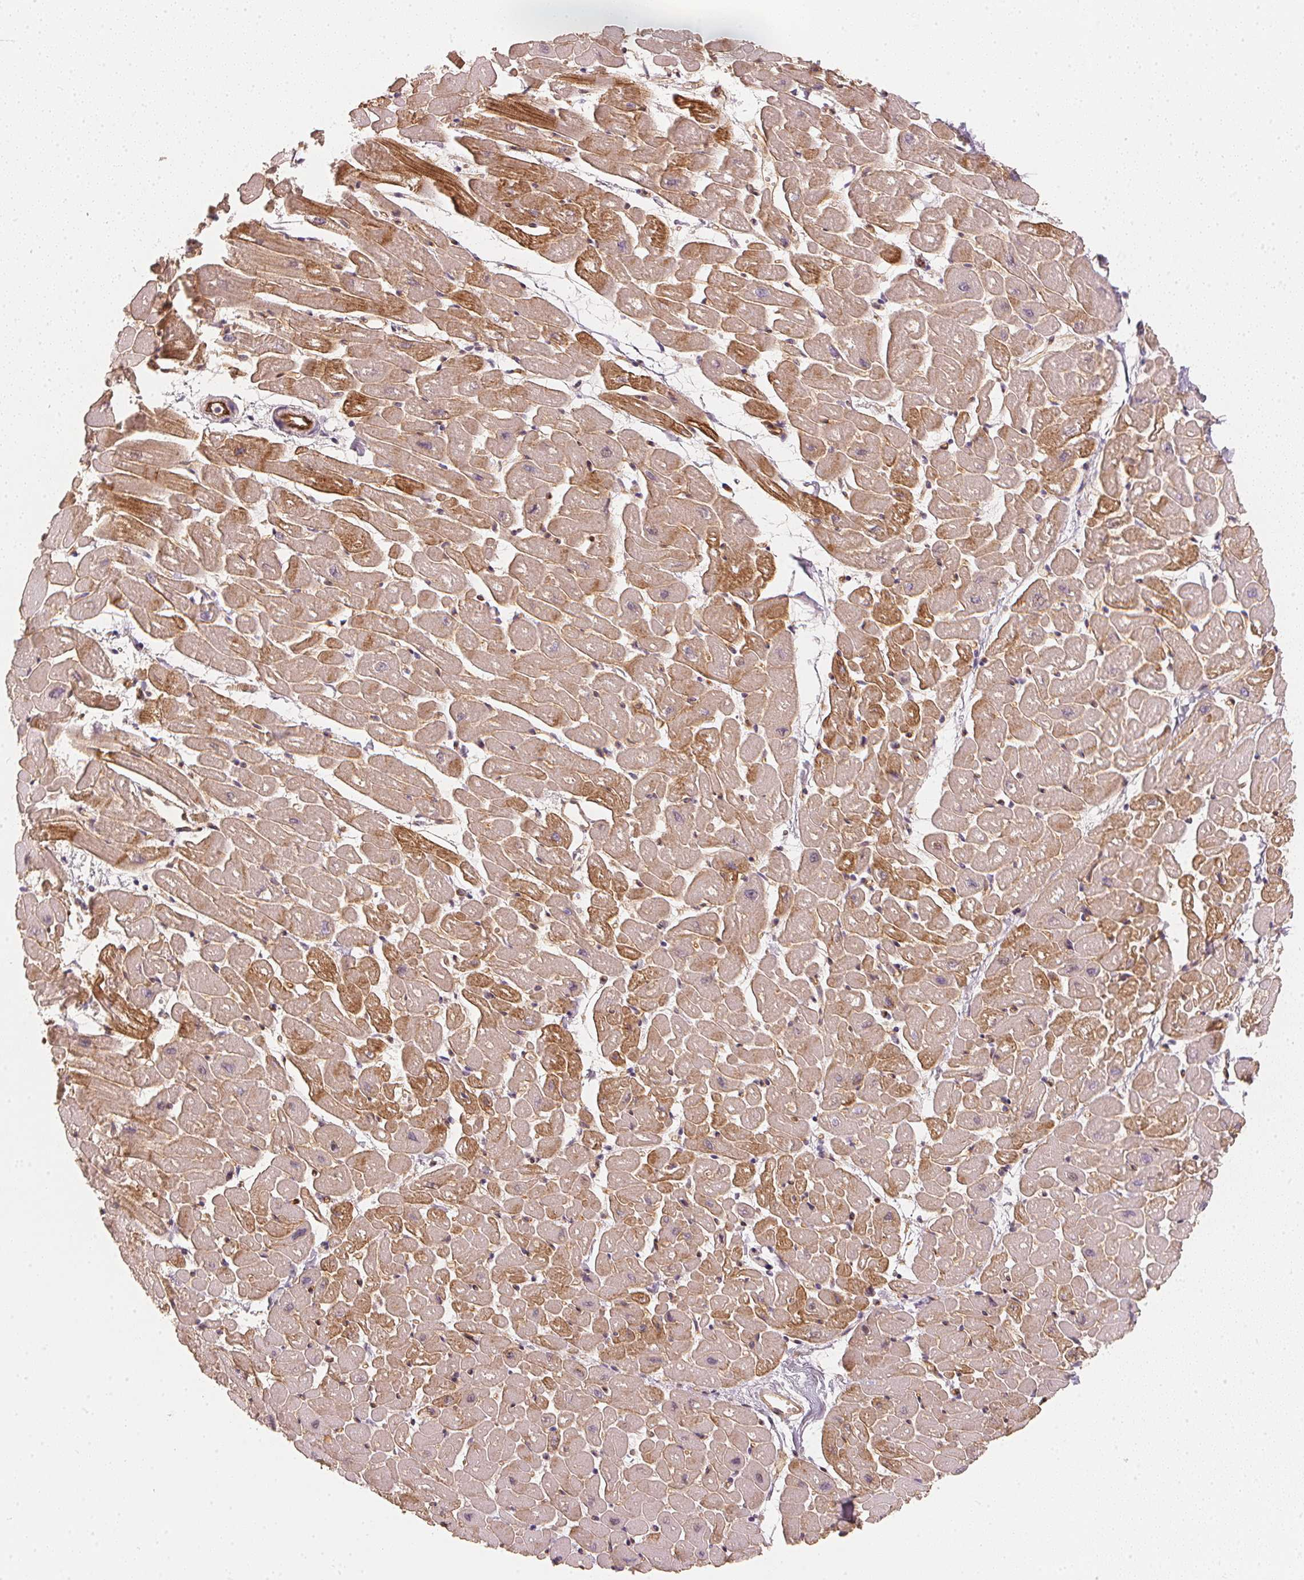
{"staining": {"intensity": "moderate", "quantity": ">75%", "location": "cytoplasmic/membranous"}, "tissue": "heart muscle", "cell_type": "Cardiomyocytes", "image_type": "normal", "snomed": [{"axis": "morphology", "description": "Normal tissue, NOS"}, {"axis": "topography", "description": "Heart"}], "caption": "An immunohistochemistry micrograph of unremarkable tissue is shown. Protein staining in brown shows moderate cytoplasmic/membranous positivity in heart muscle within cardiomyocytes.", "gene": "CIB1", "patient": {"sex": "male", "age": 57}}